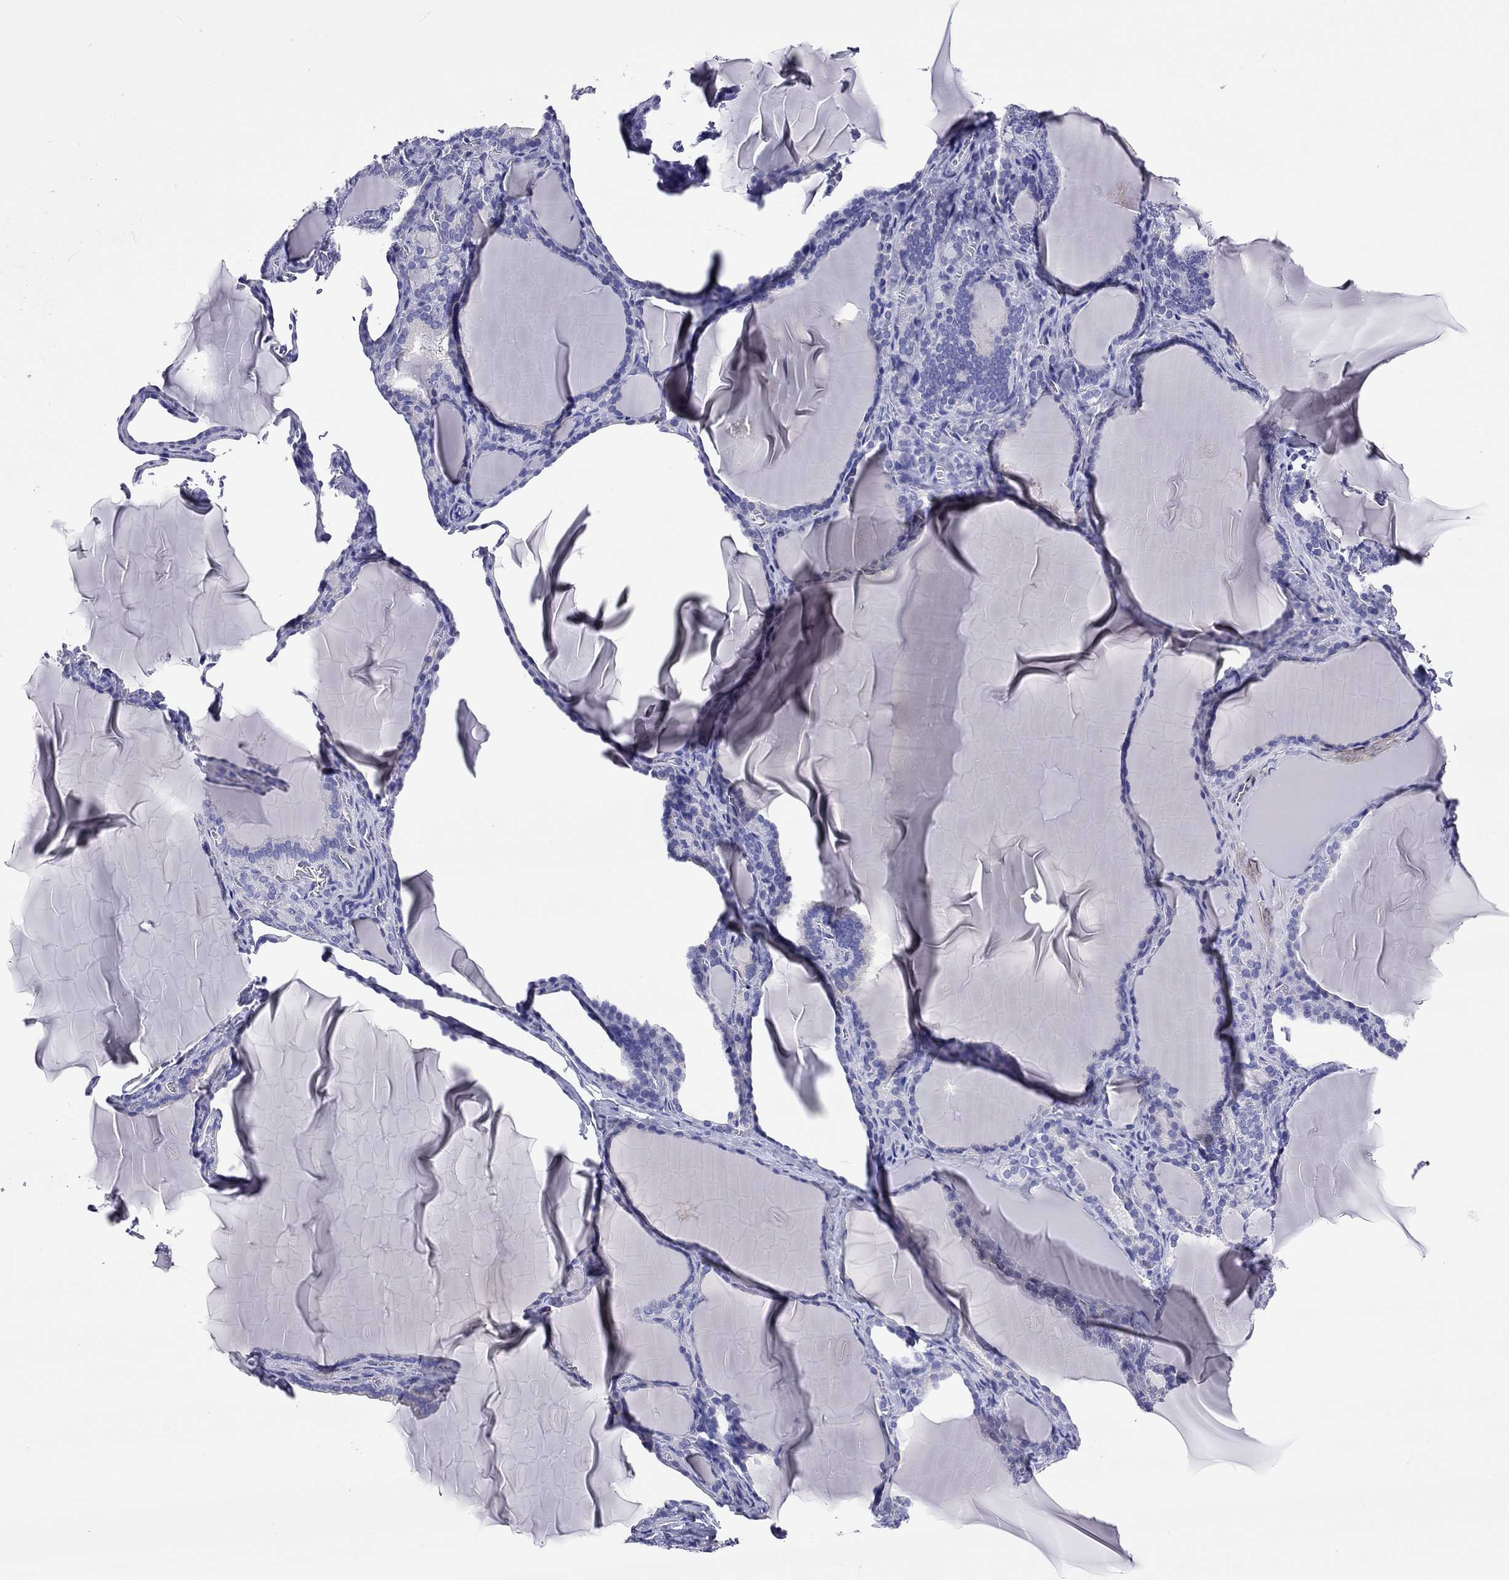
{"staining": {"intensity": "negative", "quantity": "none", "location": "none"}, "tissue": "thyroid gland", "cell_type": "Glandular cells", "image_type": "normal", "snomed": [{"axis": "morphology", "description": "Normal tissue, NOS"}, {"axis": "morphology", "description": "Hyperplasia, NOS"}, {"axis": "topography", "description": "Thyroid gland"}], "caption": "Immunohistochemical staining of benign thyroid gland displays no significant expression in glandular cells. Nuclei are stained in blue.", "gene": "COL9A1", "patient": {"sex": "female", "age": 27}}